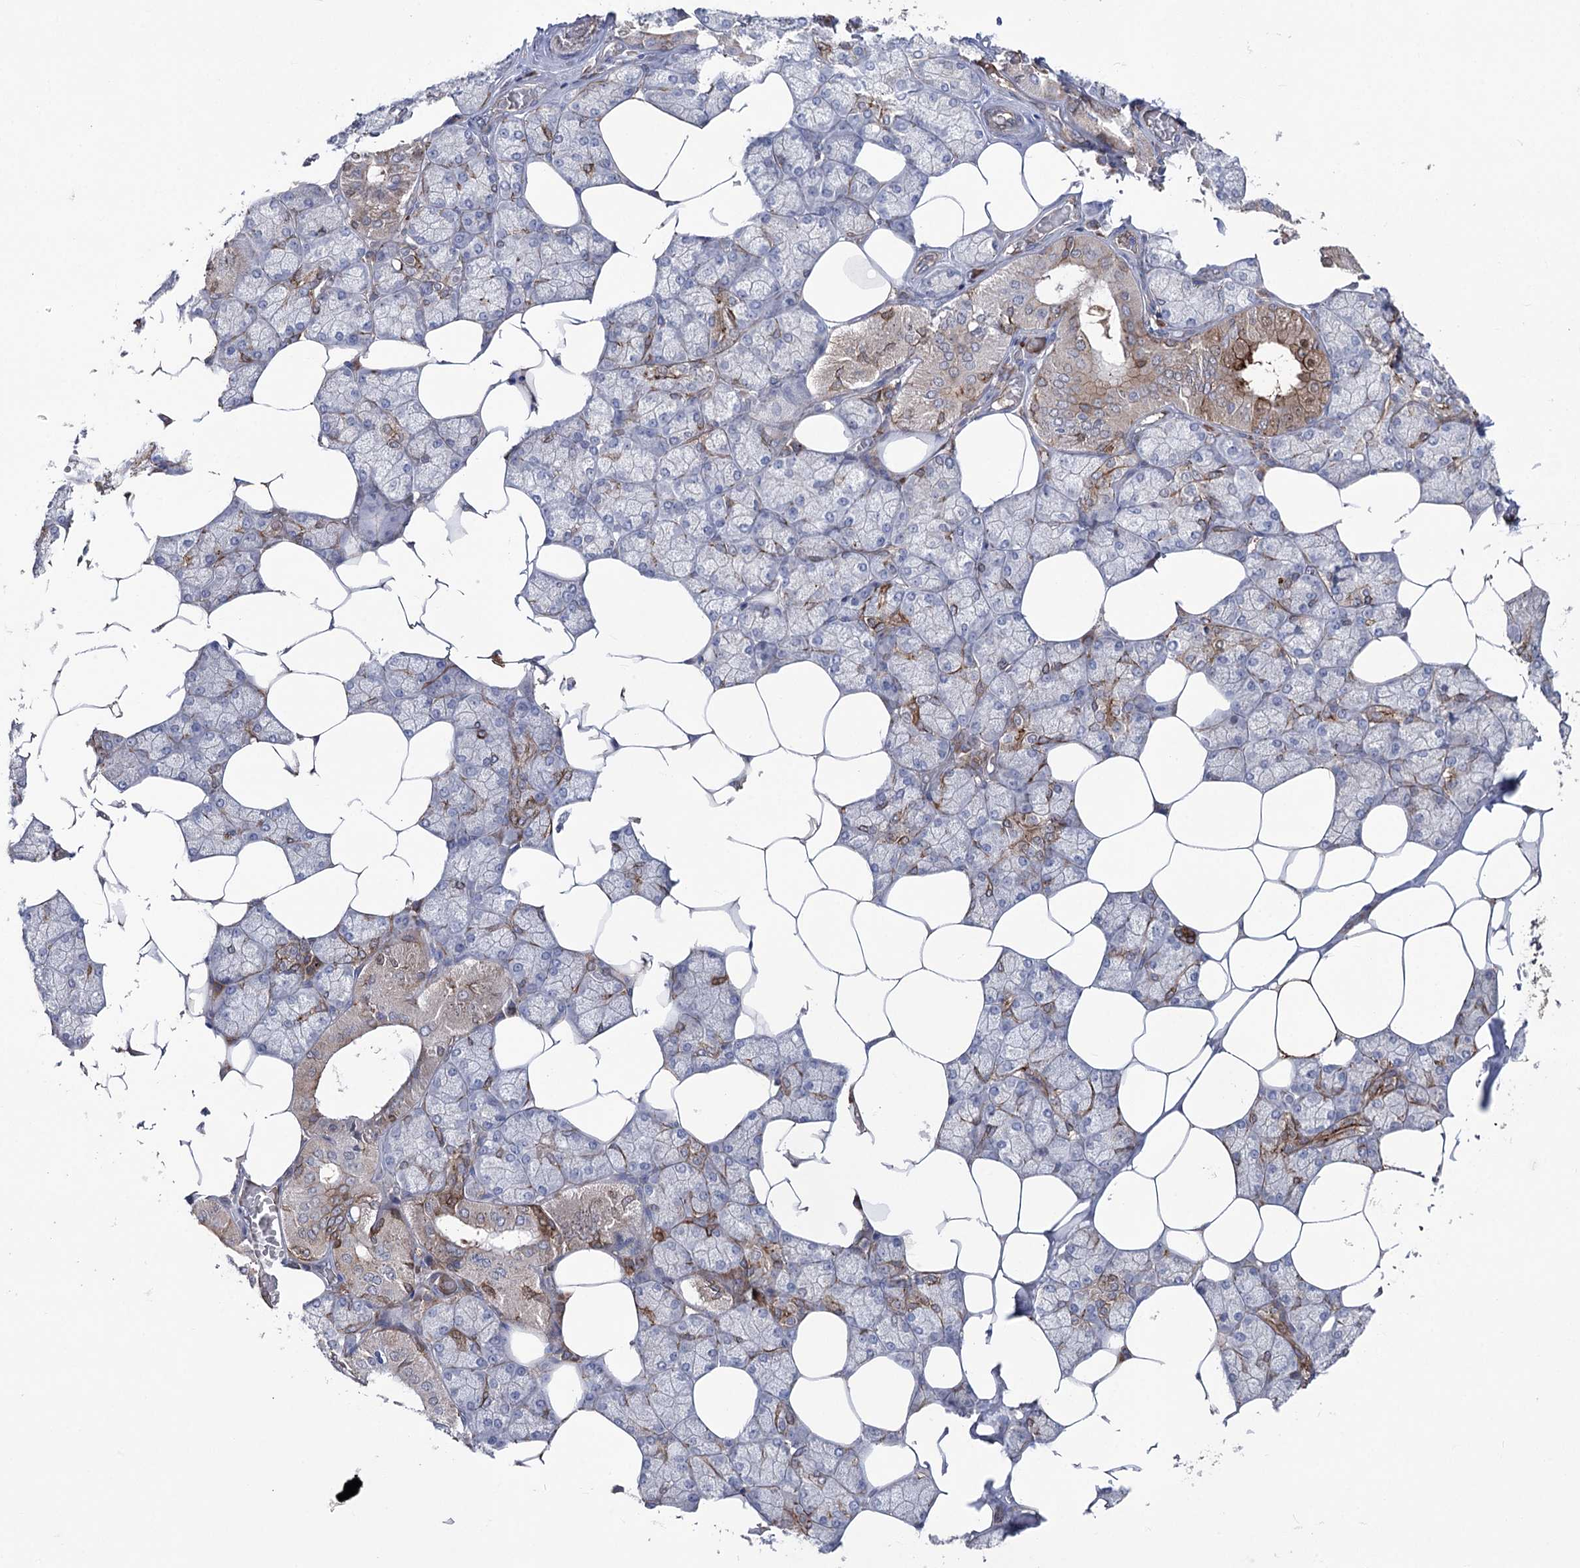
{"staining": {"intensity": "moderate", "quantity": "25%-75%", "location": "cytoplasmic/membranous"}, "tissue": "salivary gland", "cell_type": "Glandular cells", "image_type": "normal", "snomed": [{"axis": "morphology", "description": "Normal tissue, NOS"}, {"axis": "topography", "description": "Salivary gland"}], "caption": "A brown stain labels moderate cytoplasmic/membranous staining of a protein in glandular cells of unremarkable human salivary gland.", "gene": "OTUD1", "patient": {"sex": "male", "age": 62}}